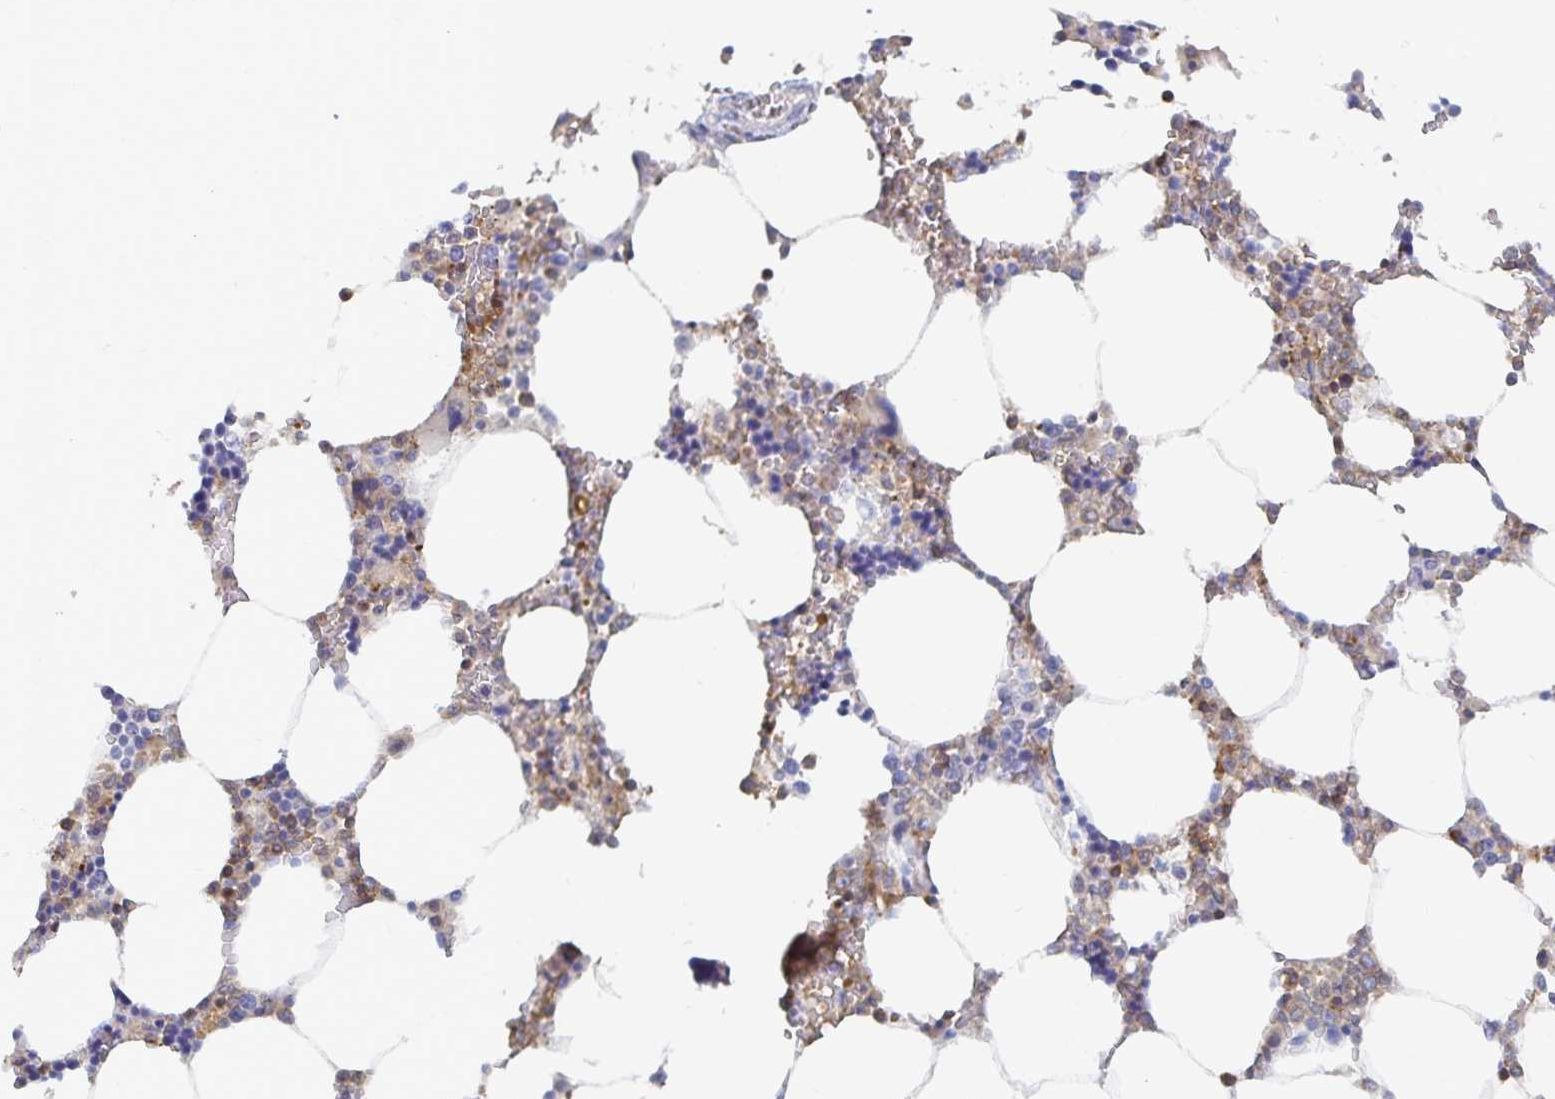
{"staining": {"intensity": "weak", "quantity": "<25%", "location": "cytoplasmic/membranous"}, "tissue": "bone marrow", "cell_type": "Hematopoietic cells", "image_type": "normal", "snomed": [{"axis": "morphology", "description": "Normal tissue, NOS"}, {"axis": "topography", "description": "Bone marrow"}], "caption": "Immunohistochemistry (IHC) micrograph of benign bone marrow stained for a protein (brown), which exhibits no positivity in hematopoietic cells. (Immunohistochemistry, brightfield microscopy, high magnification).", "gene": "PIK3CD", "patient": {"sex": "male", "age": 64}}